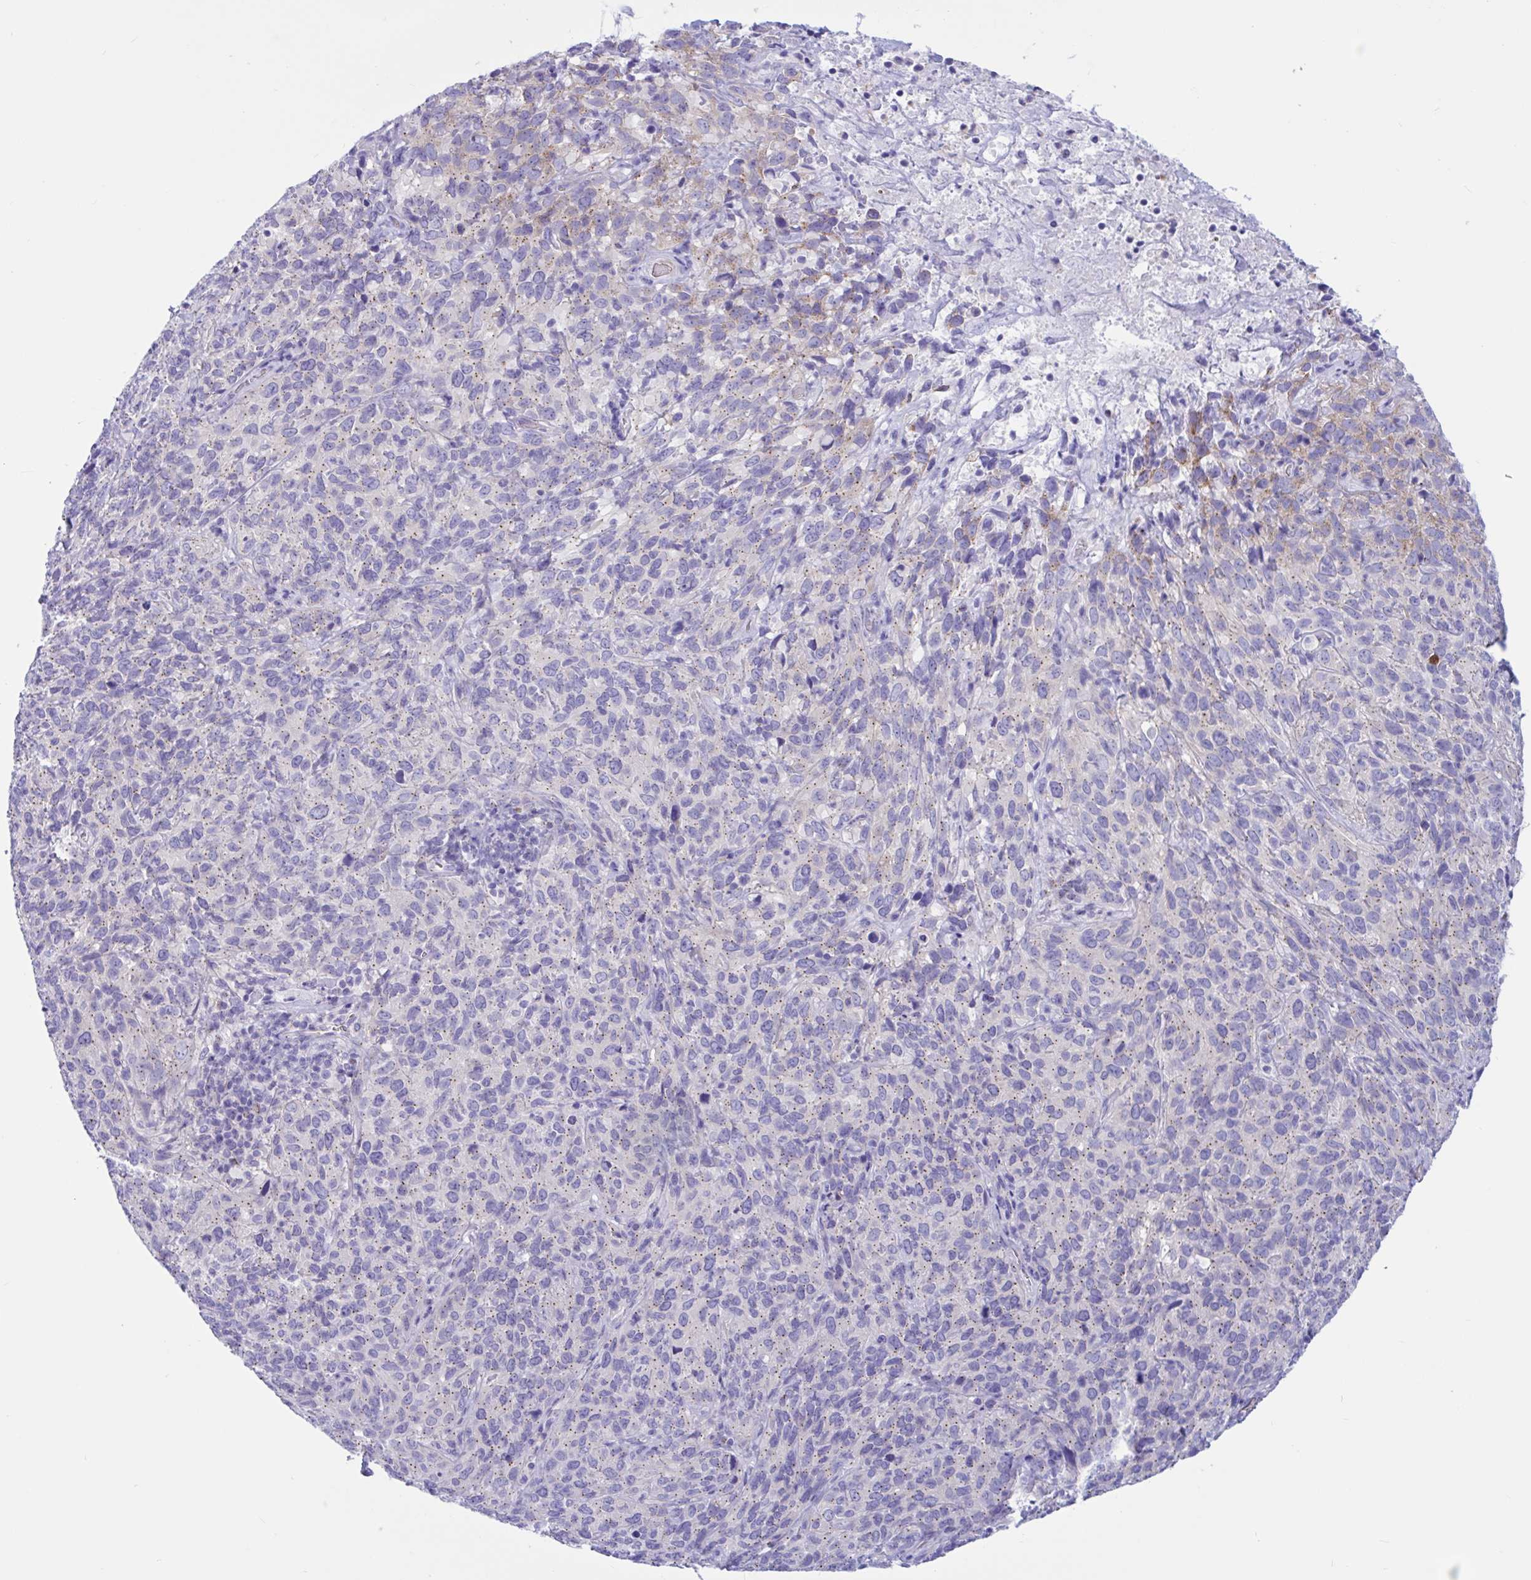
{"staining": {"intensity": "weak", "quantity": "25%-75%", "location": "cytoplasmic/membranous"}, "tissue": "cervical cancer", "cell_type": "Tumor cells", "image_type": "cancer", "snomed": [{"axis": "morphology", "description": "Squamous cell carcinoma, NOS"}, {"axis": "topography", "description": "Cervix"}], "caption": "IHC (DAB (3,3'-diaminobenzidine)) staining of cervical cancer exhibits weak cytoplasmic/membranous protein positivity in about 25%-75% of tumor cells.", "gene": "RNASE3", "patient": {"sex": "female", "age": 51}}